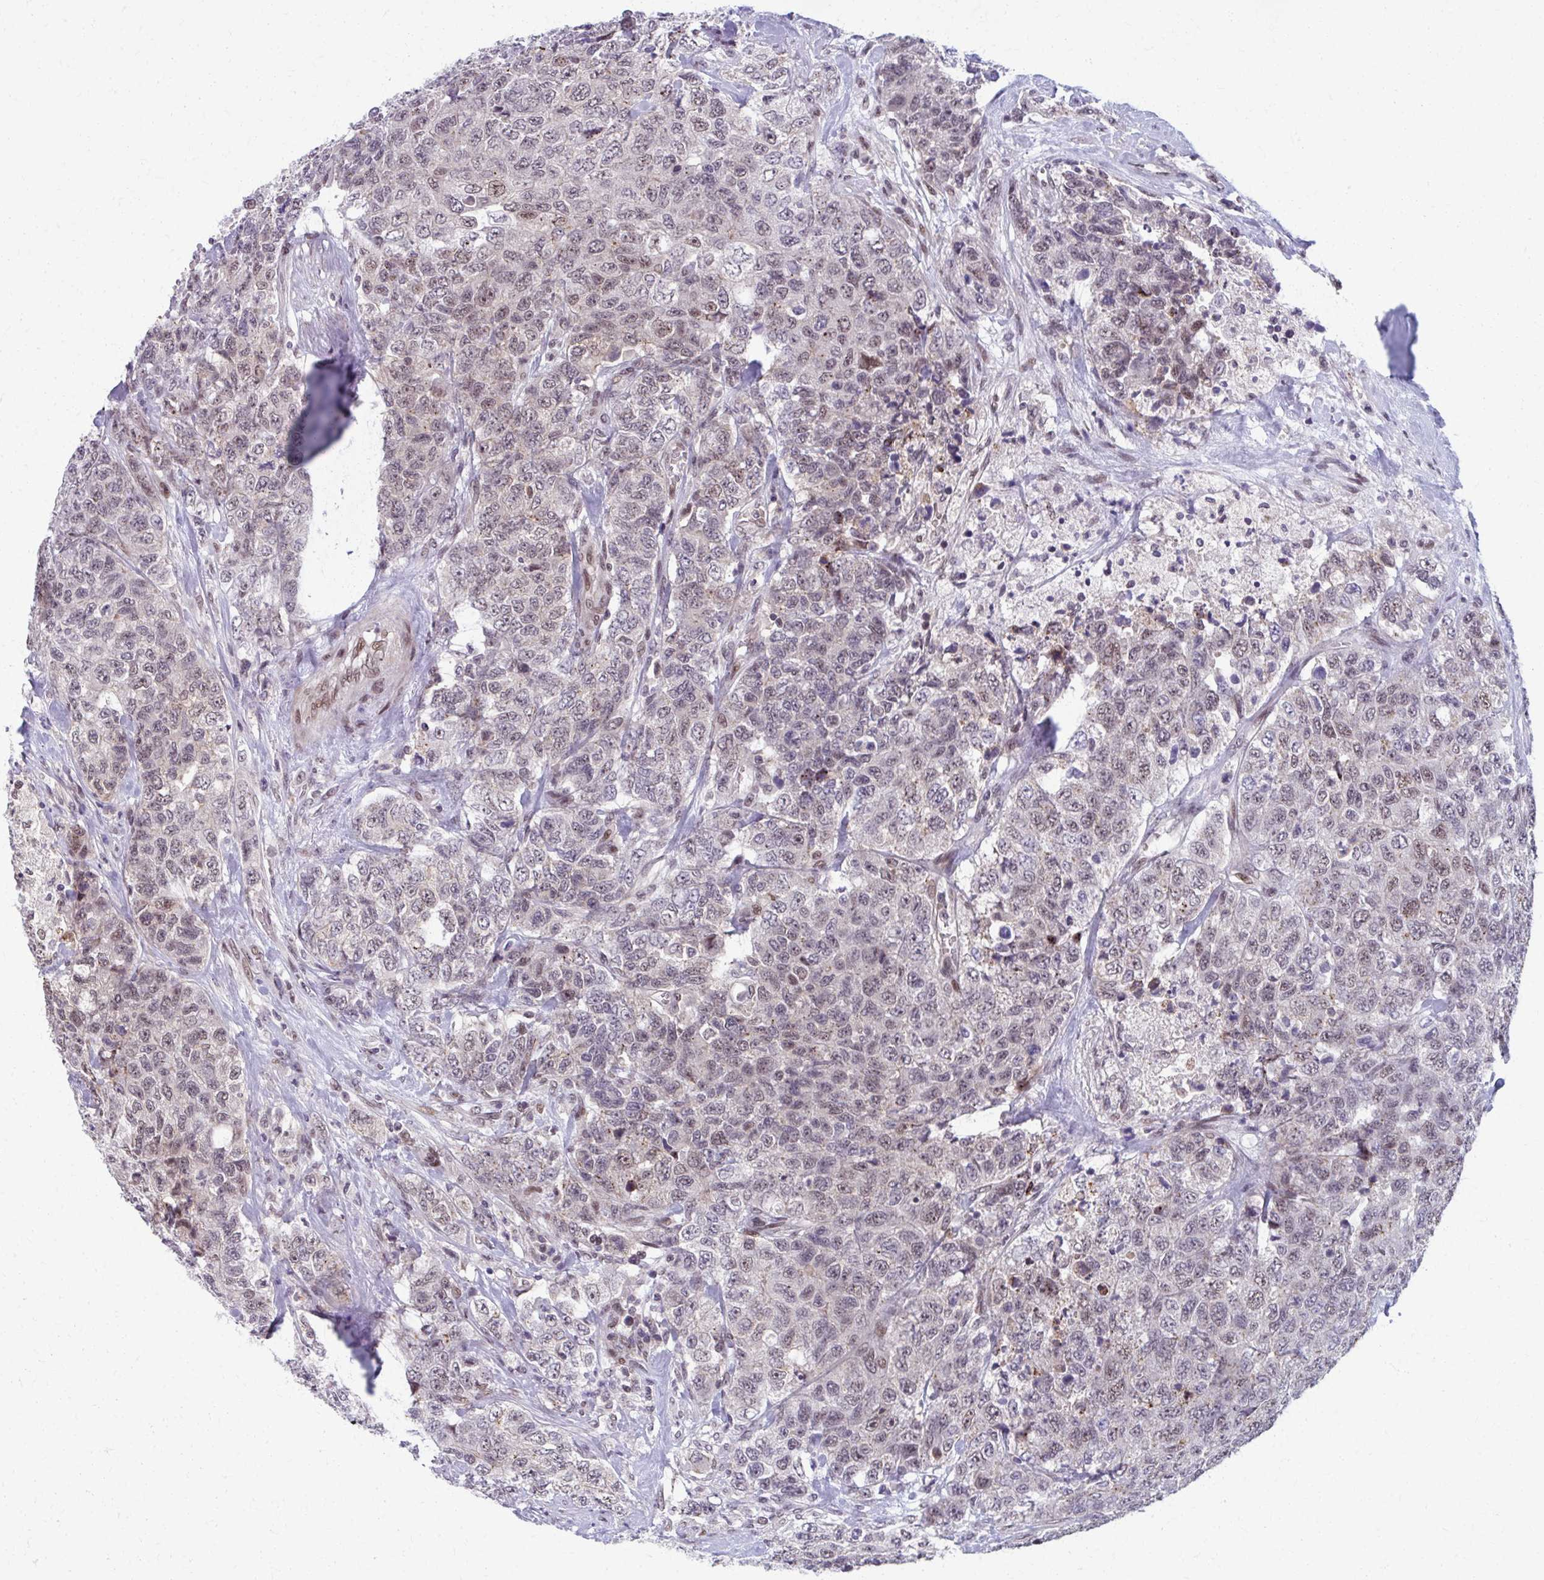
{"staining": {"intensity": "weak", "quantity": "25%-75%", "location": "nuclear"}, "tissue": "urothelial cancer", "cell_type": "Tumor cells", "image_type": "cancer", "snomed": [{"axis": "morphology", "description": "Urothelial carcinoma, High grade"}, {"axis": "topography", "description": "Urinary bladder"}], "caption": "Weak nuclear expression is seen in approximately 25%-75% of tumor cells in urothelial cancer.", "gene": "SETBP1", "patient": {"sex": "female", "age": 78}}